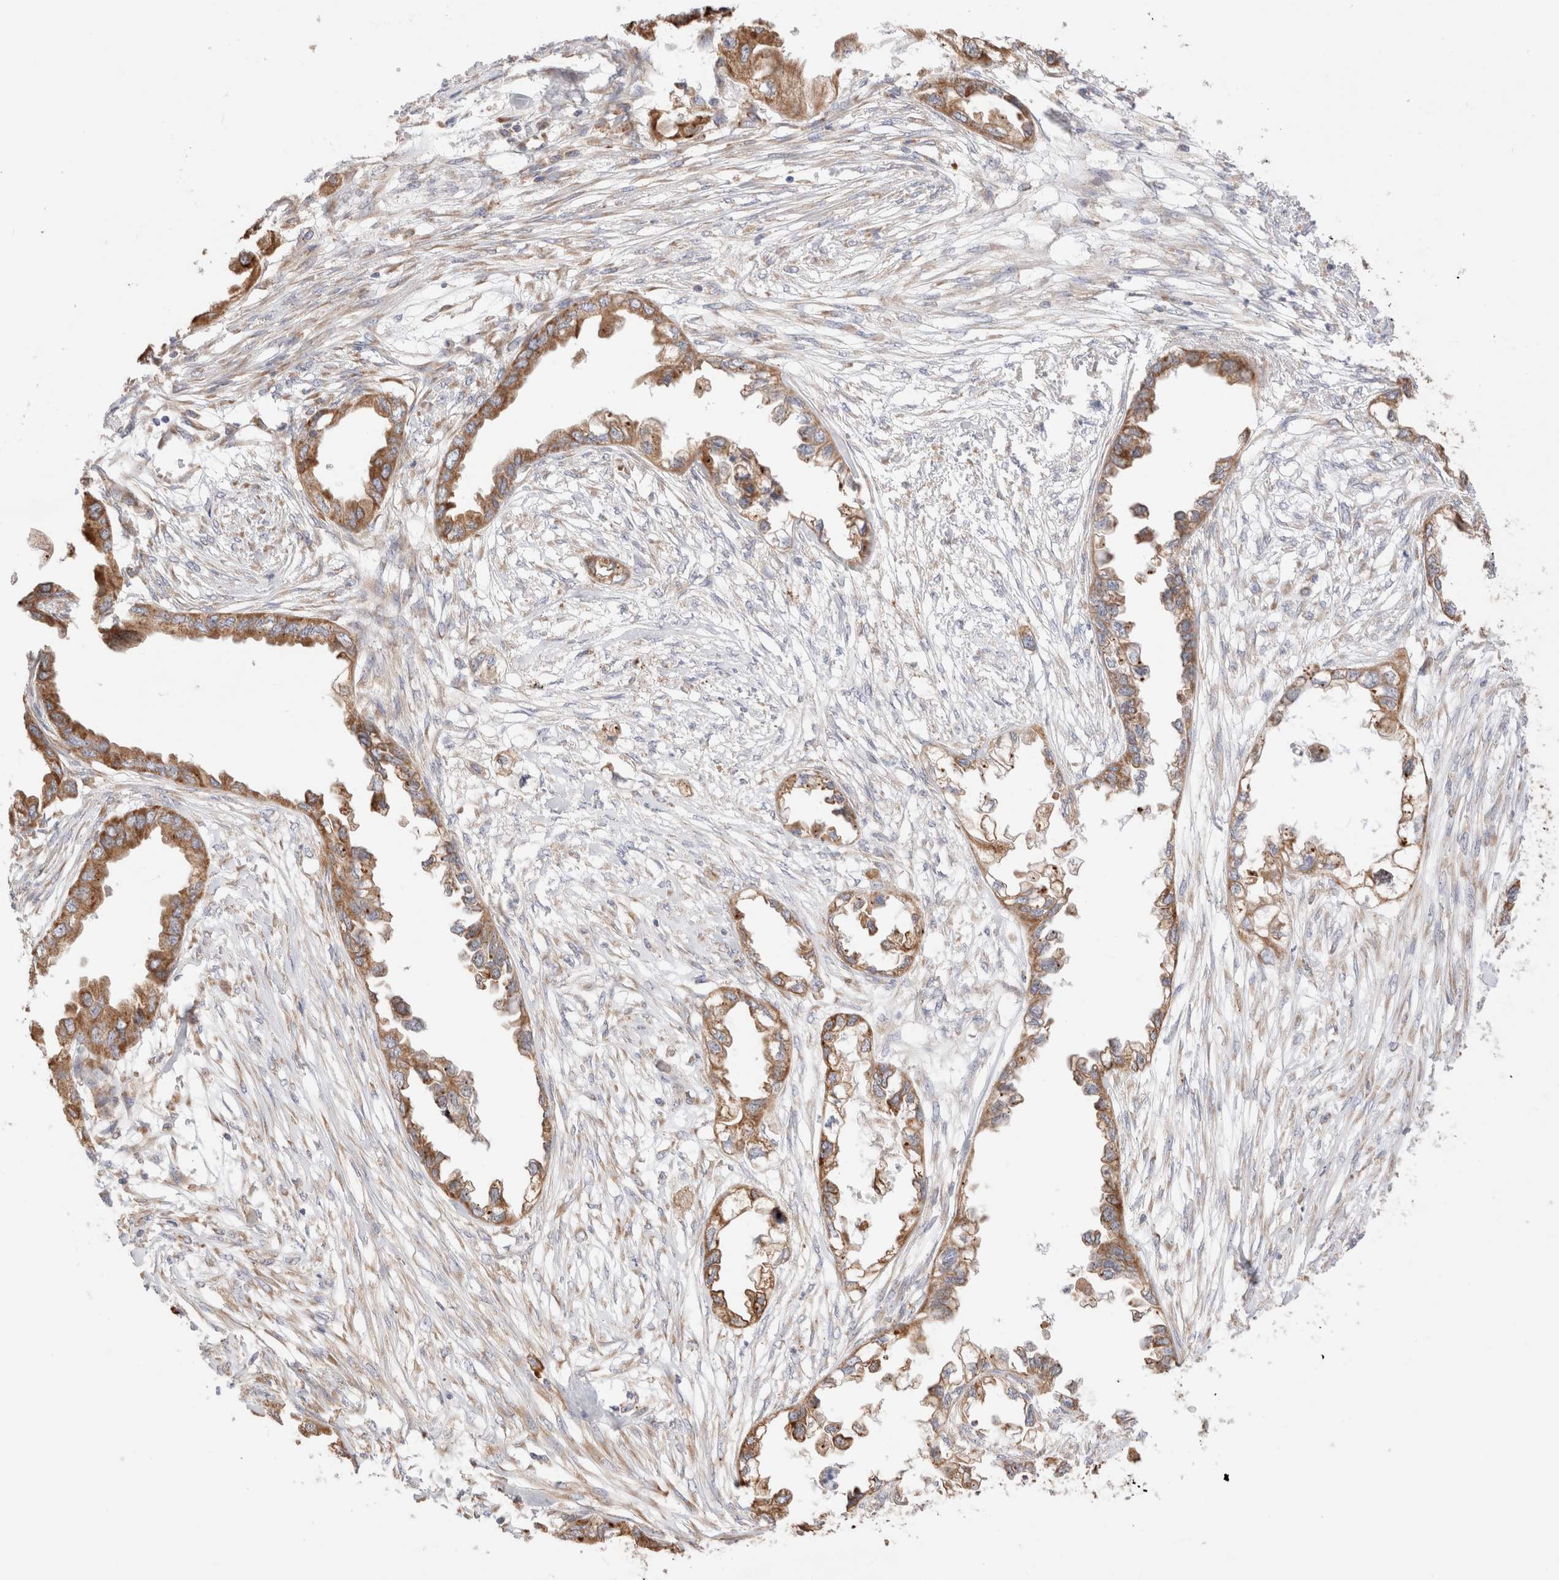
{"staining": {"intensity": "moderate", "quantity": ">75%", "location": "cytoplasmic/membranous"}, "tissue": "endometrial cancer", "cell_type": "Tumor cells", "image_type": "cancer", "snomed": [{"axis": "morphology", "description": "Adenocarcinoma, NOS"}, {"axis": "morphology", "description": "Adenocarcinoma, metastatic, NOS"}, {"axis": "topography", "description": "Adipose tissue"}, {"axis": "topography", "description": "Endometrium"}], "caption": "DAB (3,3'-diaminobenzidine) immunohistochemical staining of human endometrial metastatic adenocarcinoma reveals moderate cytoplasmic/membranous protein expression in approximately >75% of tumor cells.", "gene": "UTS2B", "patient": {"sex": "female", "age": 67}}